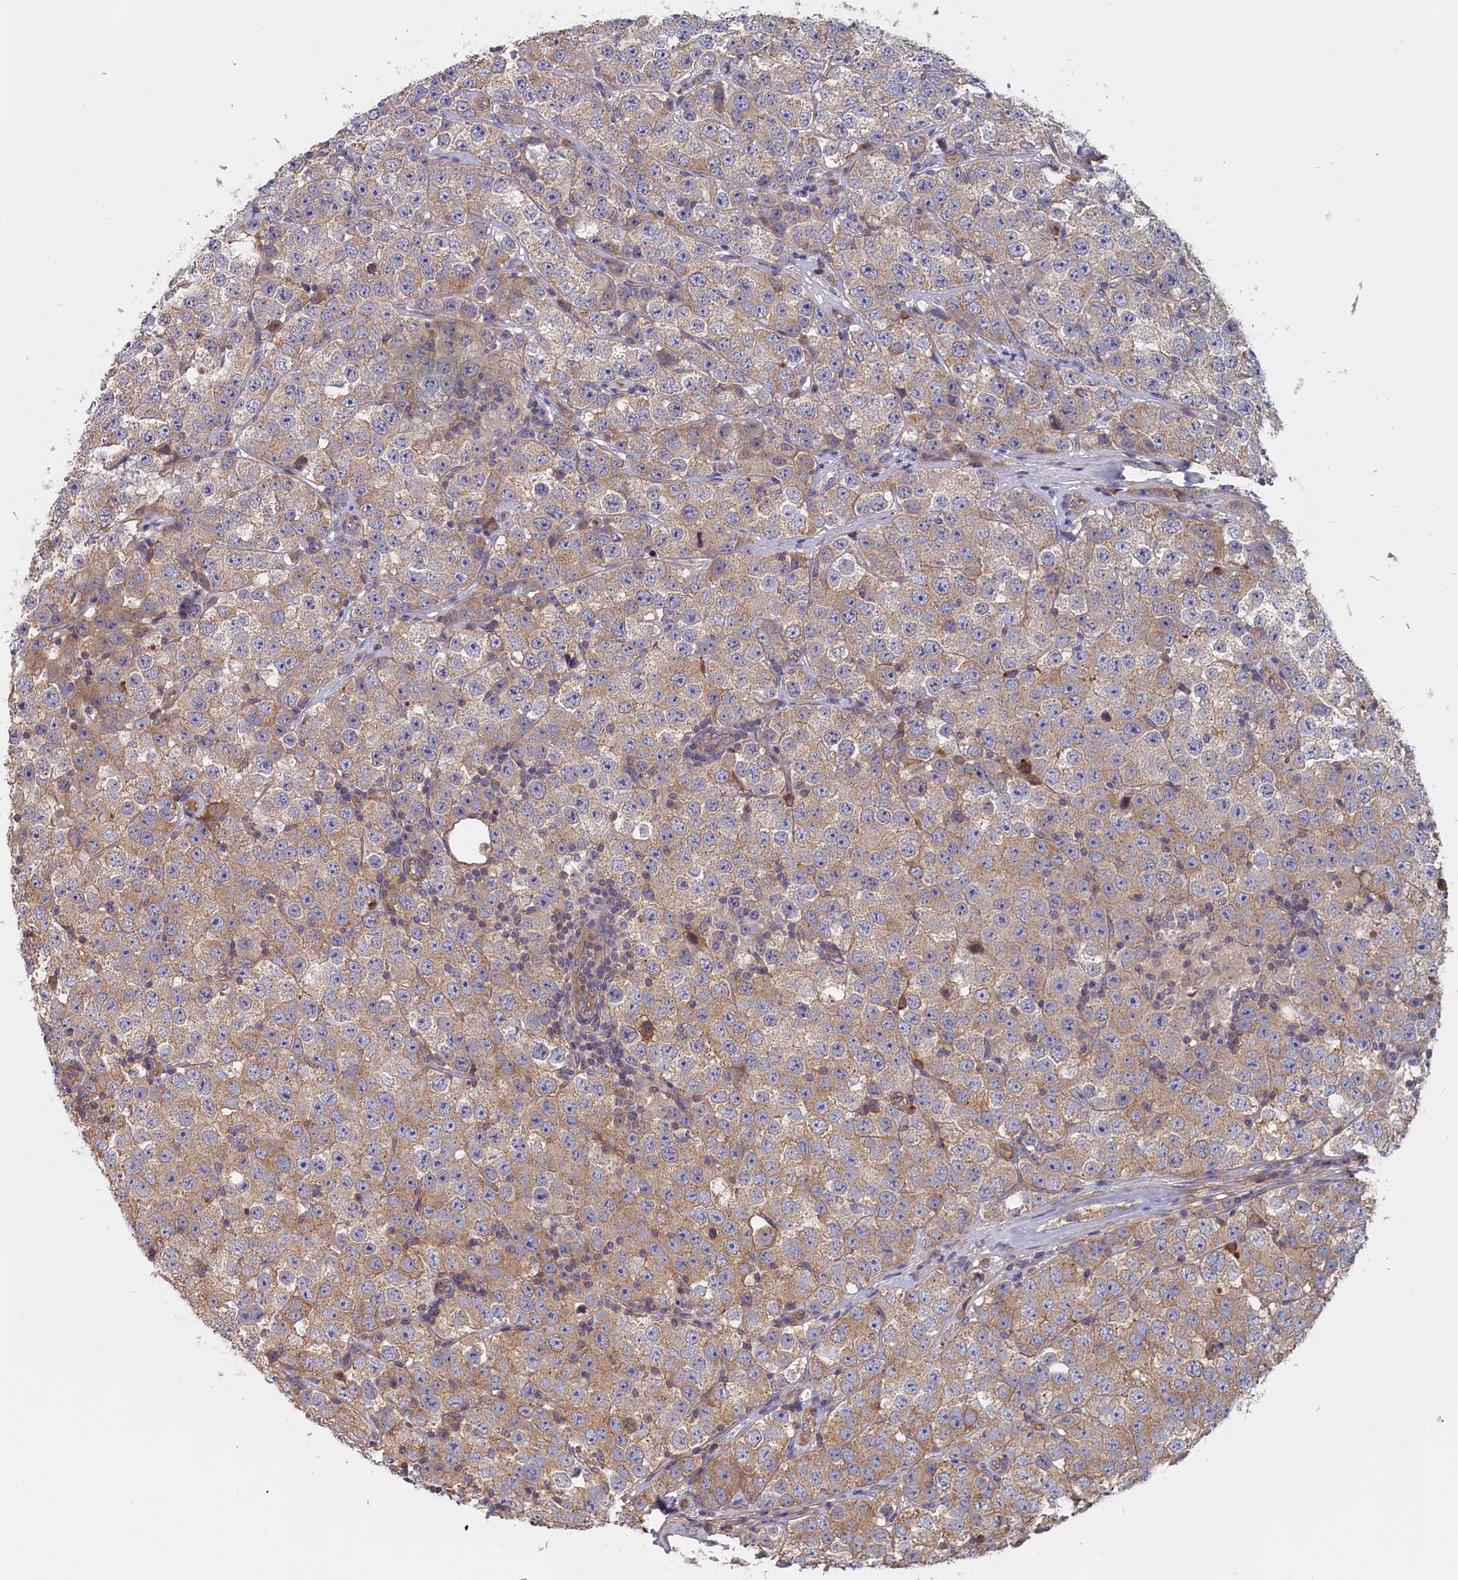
{"staining": {"intensity": "moderate", "quantity": "25%-75%", "location": "cytoplasmic/membranous"}, "tissue": "testis cancer", "cell_type": "Tumor cells", "image_type": "cancer", "snomed": [{"axis": "morphology", "description": "Seminoma, NOS"}, {"axis": "topography", "description": "Testis"}], "caption": "Immunohistochemistry (DAB (3,3'-diaminobenzidine)) staining of human seminoma (testis) exhibits moderate cytoplasmic/membranous protein expression in approximately 25%-75% of tumor cells. Ihc stains the protein of interest in brown and the nuclei are stained blue.", "gene": "ANKRD2", "patient": {"sex": "male", "age": 28}}